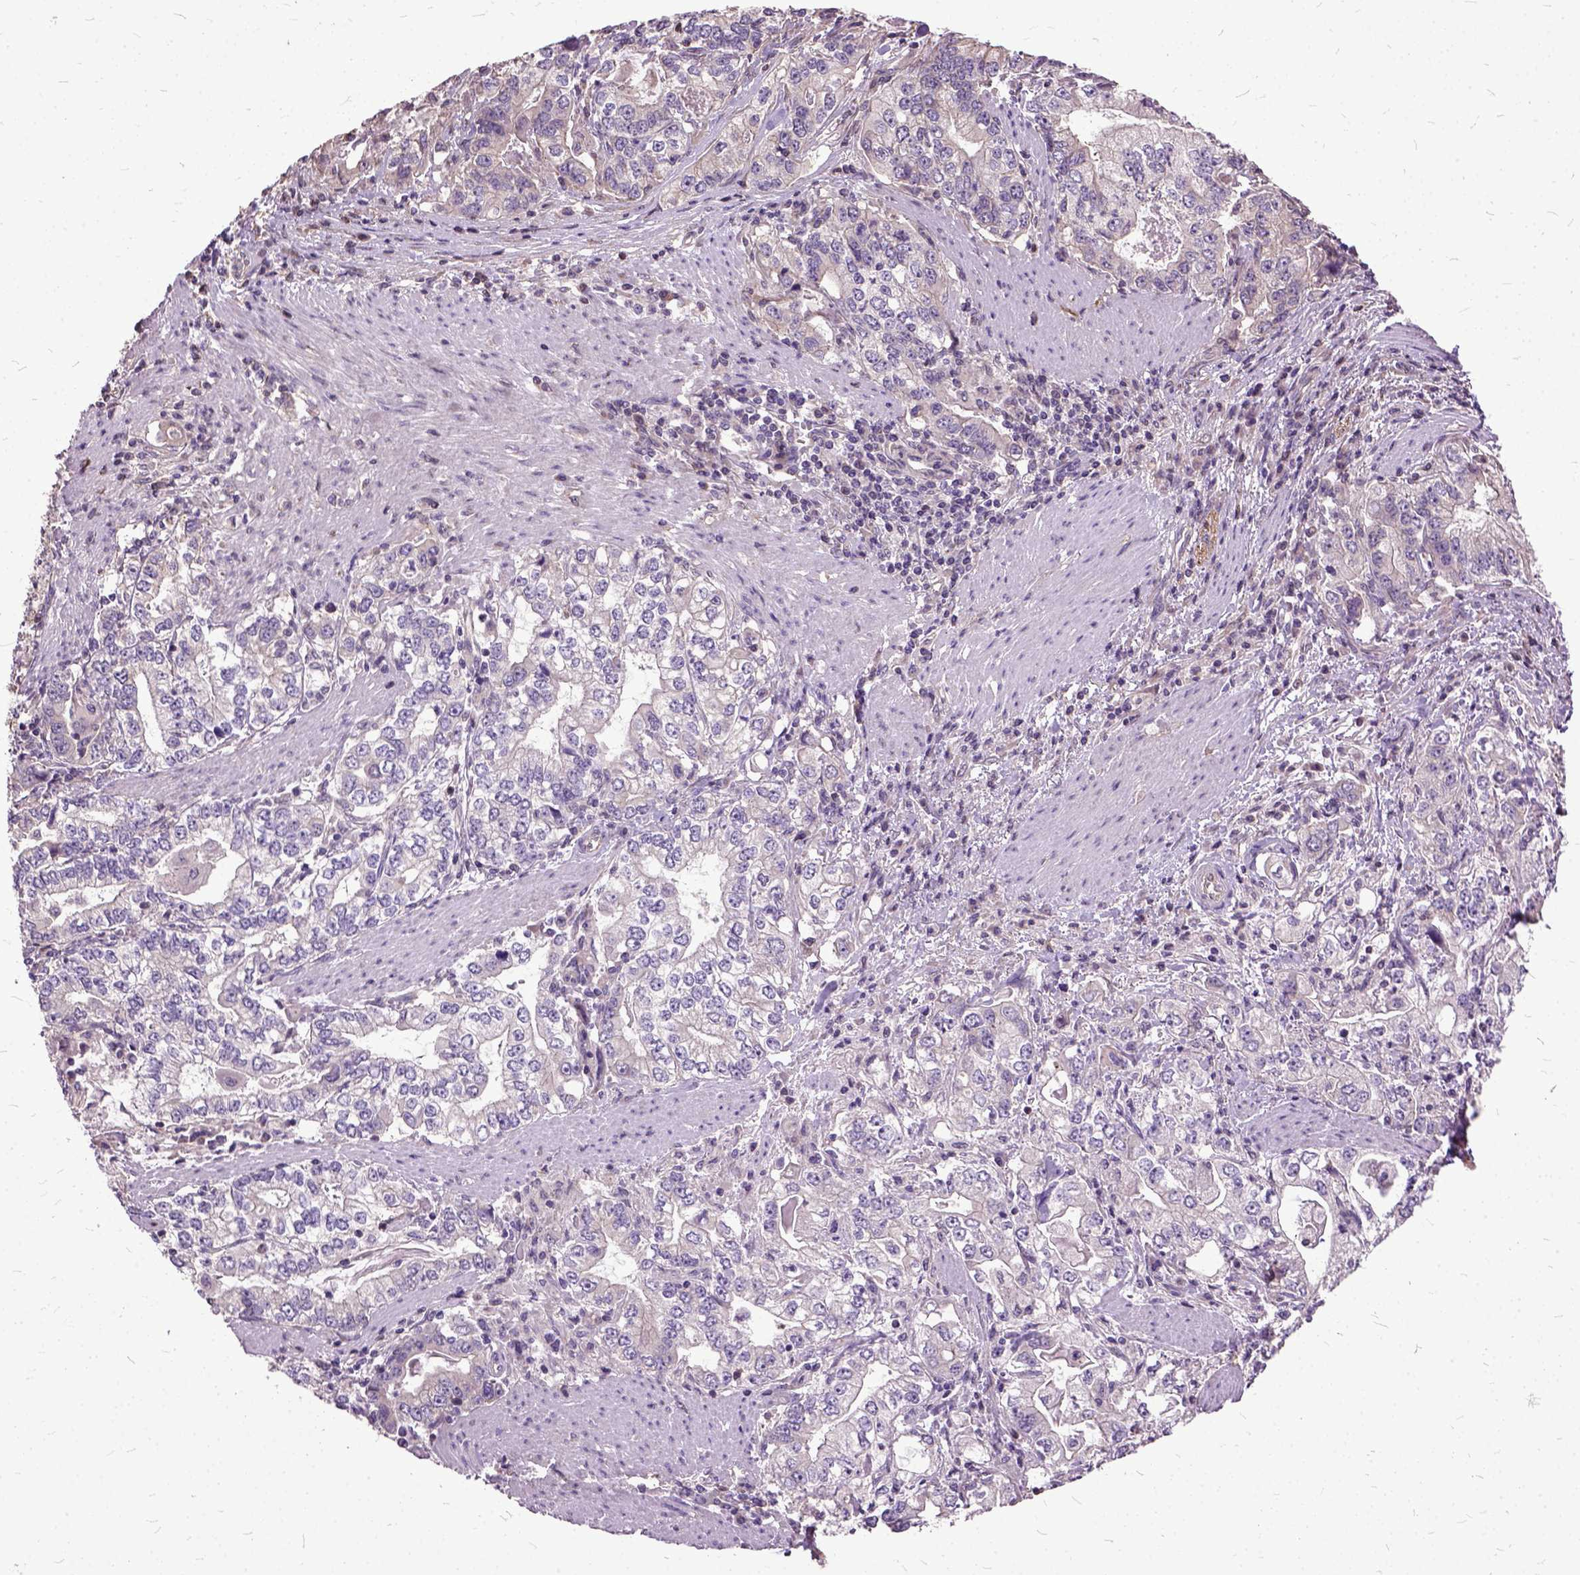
{"staining": {"intensity": "negative", "quantity": "none", "location": "none"}, "tissue": "stomach cancer", "cell_type": "Tumor cells", "image_type": "cancer", "snomed": [{"axis": "morphology", "description": "Adenocarcinoma, NOS"}, {"axis": "topography", "description": "Stomach, lower"}], "caption": "High magnification brightfield microscopy of stomach adenocarcinoma stained with DAB (brown) and counterstained with hematoxylin (blue): tumor cells show no significant positivity.", "gene": "AREG", "patient": {"sex": "female", "age": 72}}